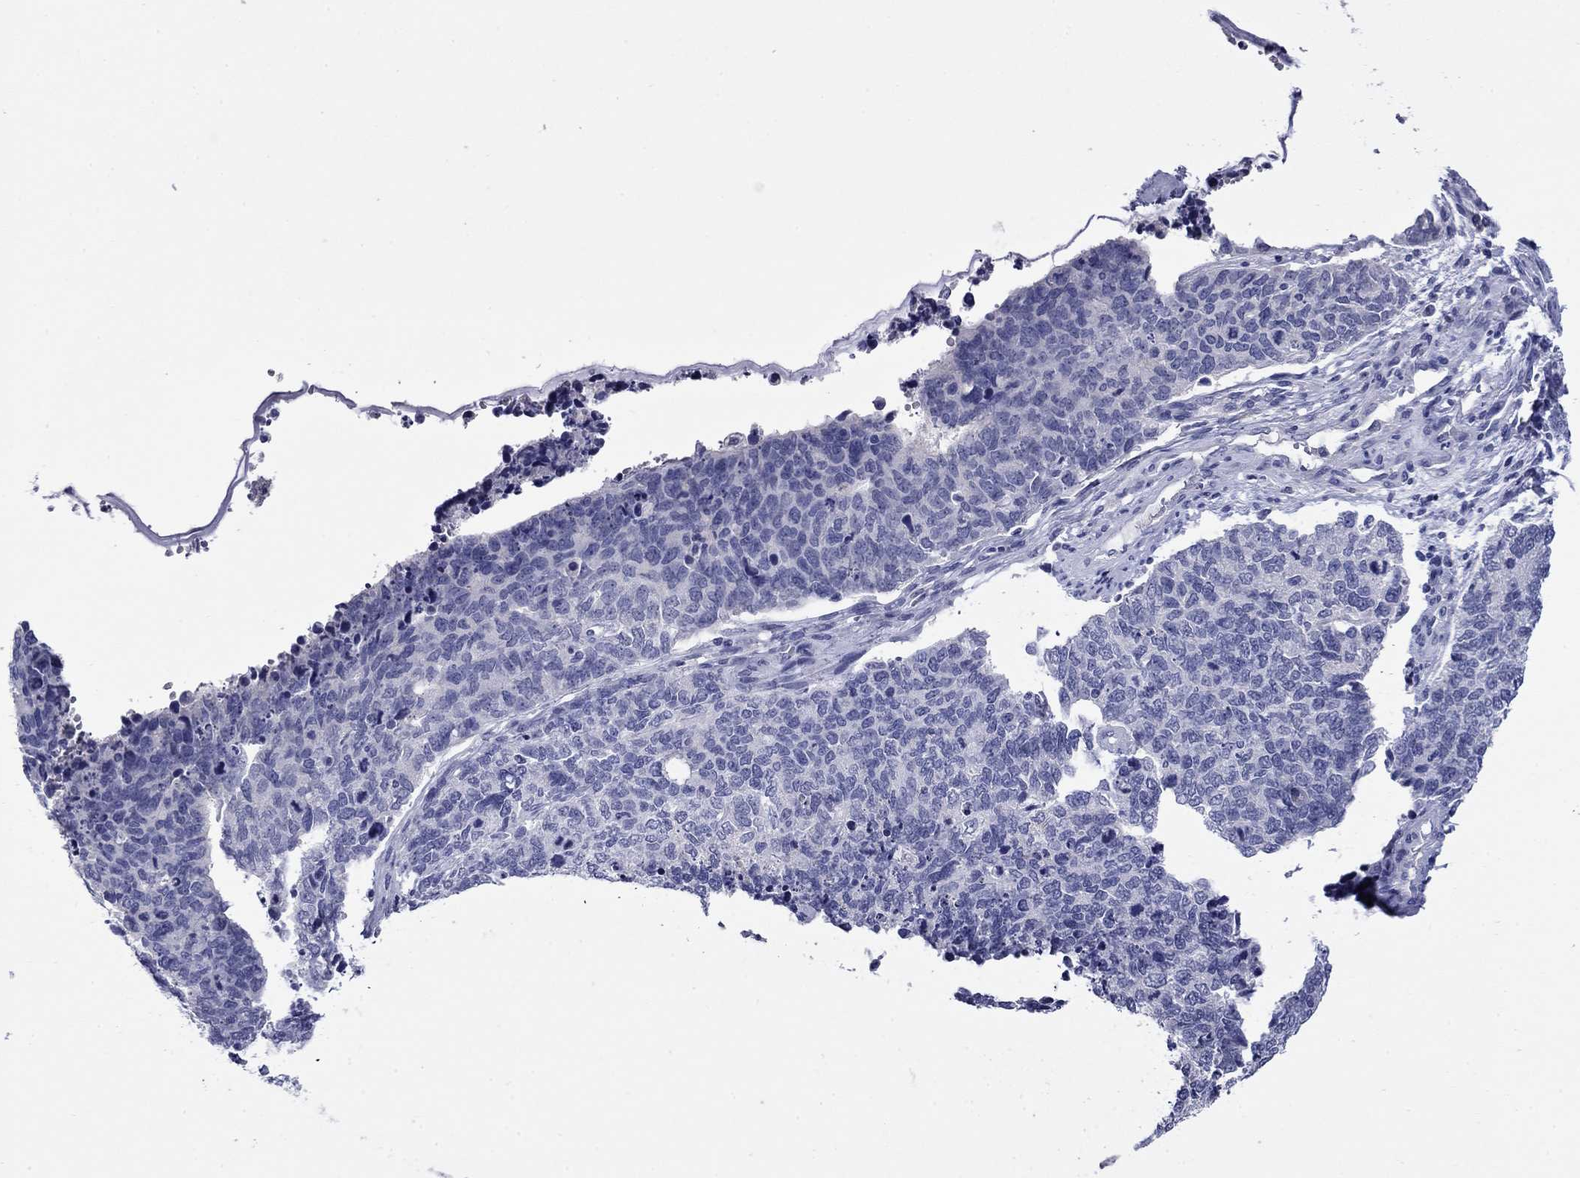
{"staining": {"intensity": "negative", "quantity": "none", "location": "none"}, "tissue": "cervical cancer", "cell_type": "Tumor cells", "image_type": "cancer", "snomed": [{"axis": "morphology", "description": "Squamous cell carcinoma, NOS"}, {"axis": "topography", "description": "Cervix"}], "caption": "Cervical squamous cell carcinoma stained for a protein using IHC shows no expression tumor cells.", "gene": "CFAP119", "patient": {"sex": "female", "age": 63}}